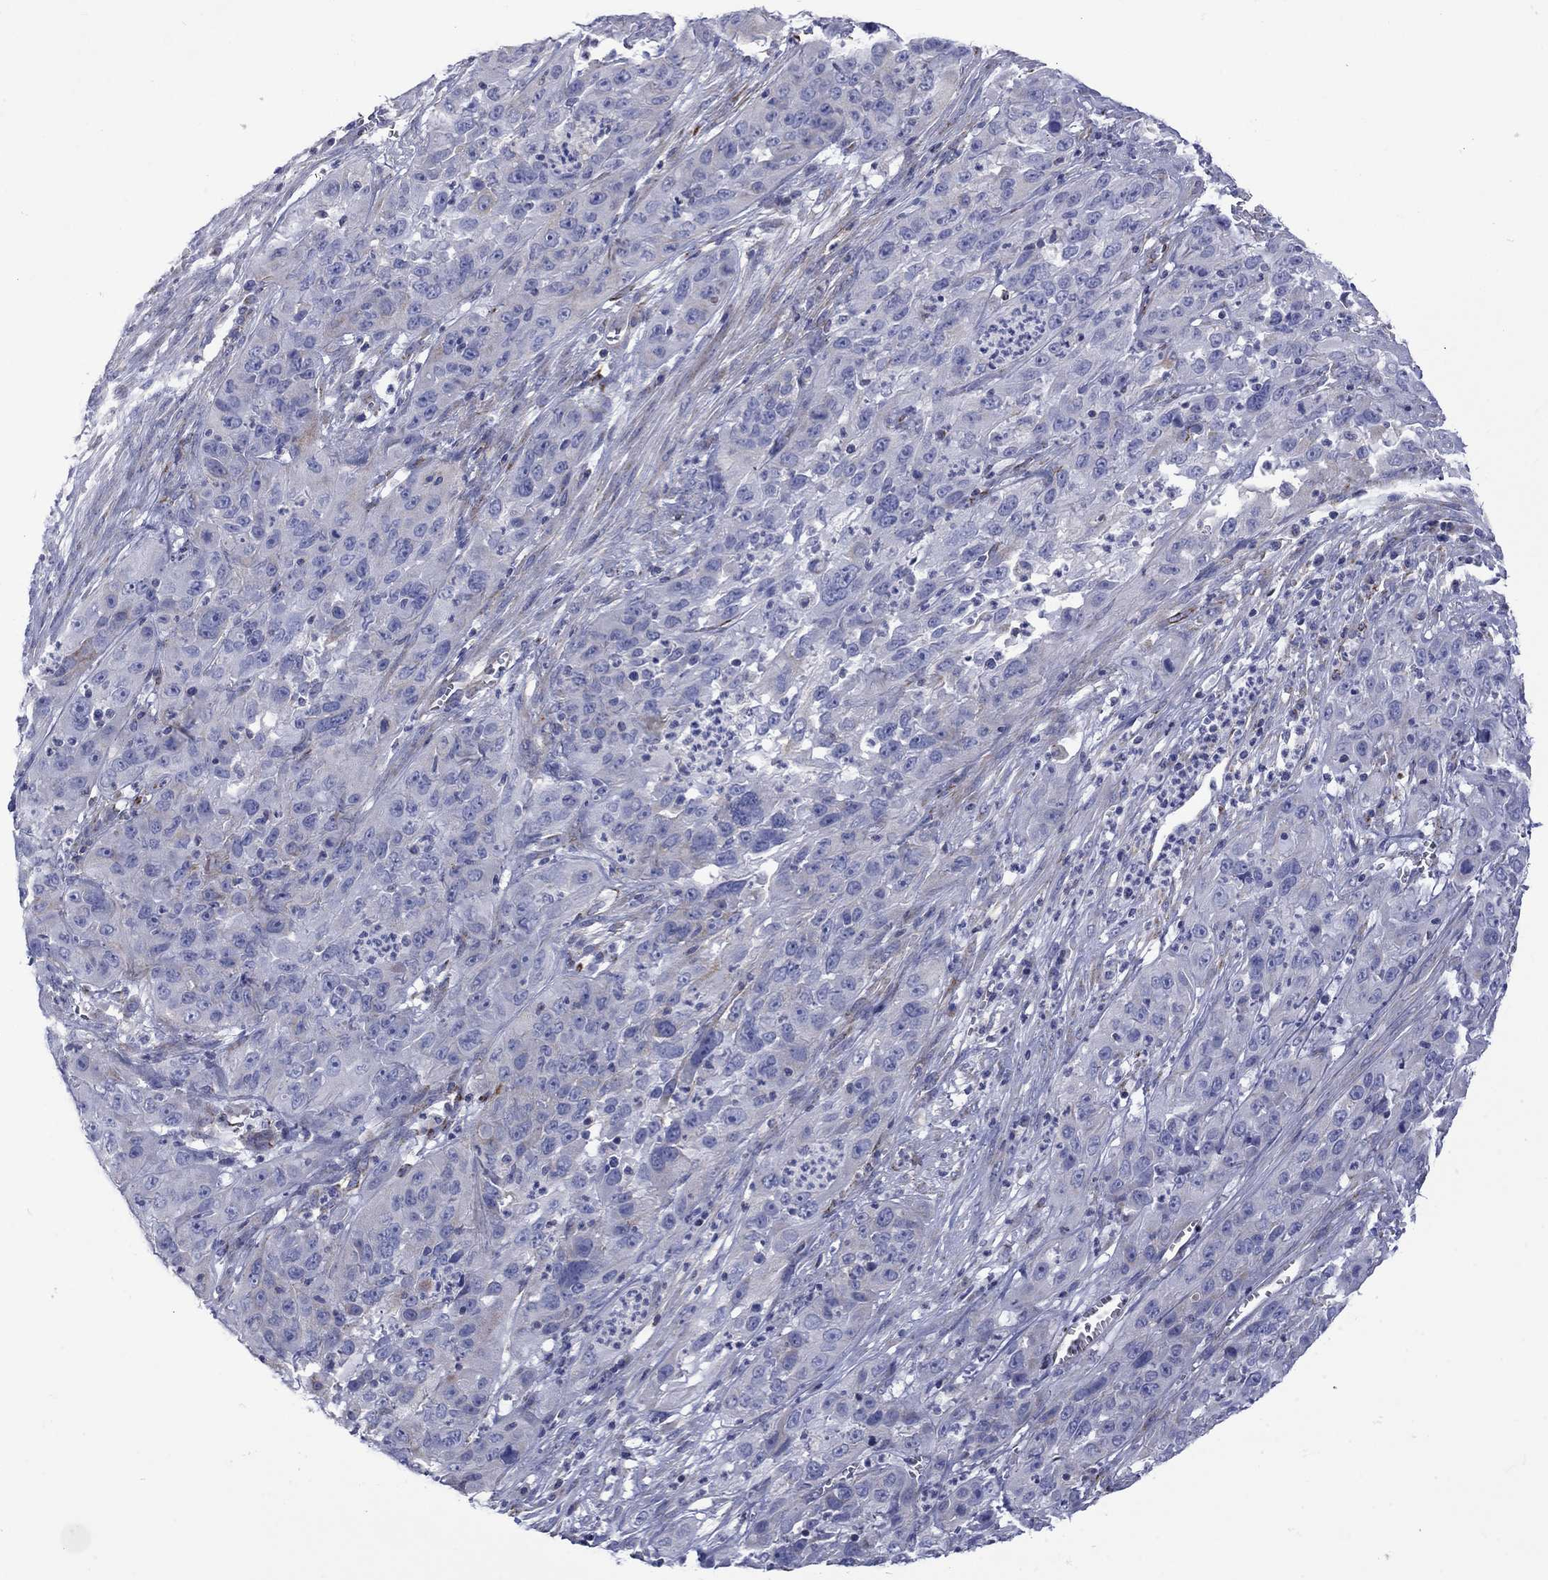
{"staining": {"intensity": "moderate", "quantity": "<25%", "location": "cytoplasmic/membranous"}, "tissue": "cervical cancer", "cell_type": "Tumor cells", "image_type": "cancer", "snomed": [{"axis": "morphology", "description": "Squamous cell carcinoma, NOS"}, {"axis": "topography", "description": "Cervix"}], "caption": "Brown immunohistochemical staining in cervical cancer (squamous cell carcinoma) reveals moderate cytoplasmic/membranous staining in about <25% of tumor cells.", "gene": "CISD1", "patient": {"sex": "female", "age": 32}}